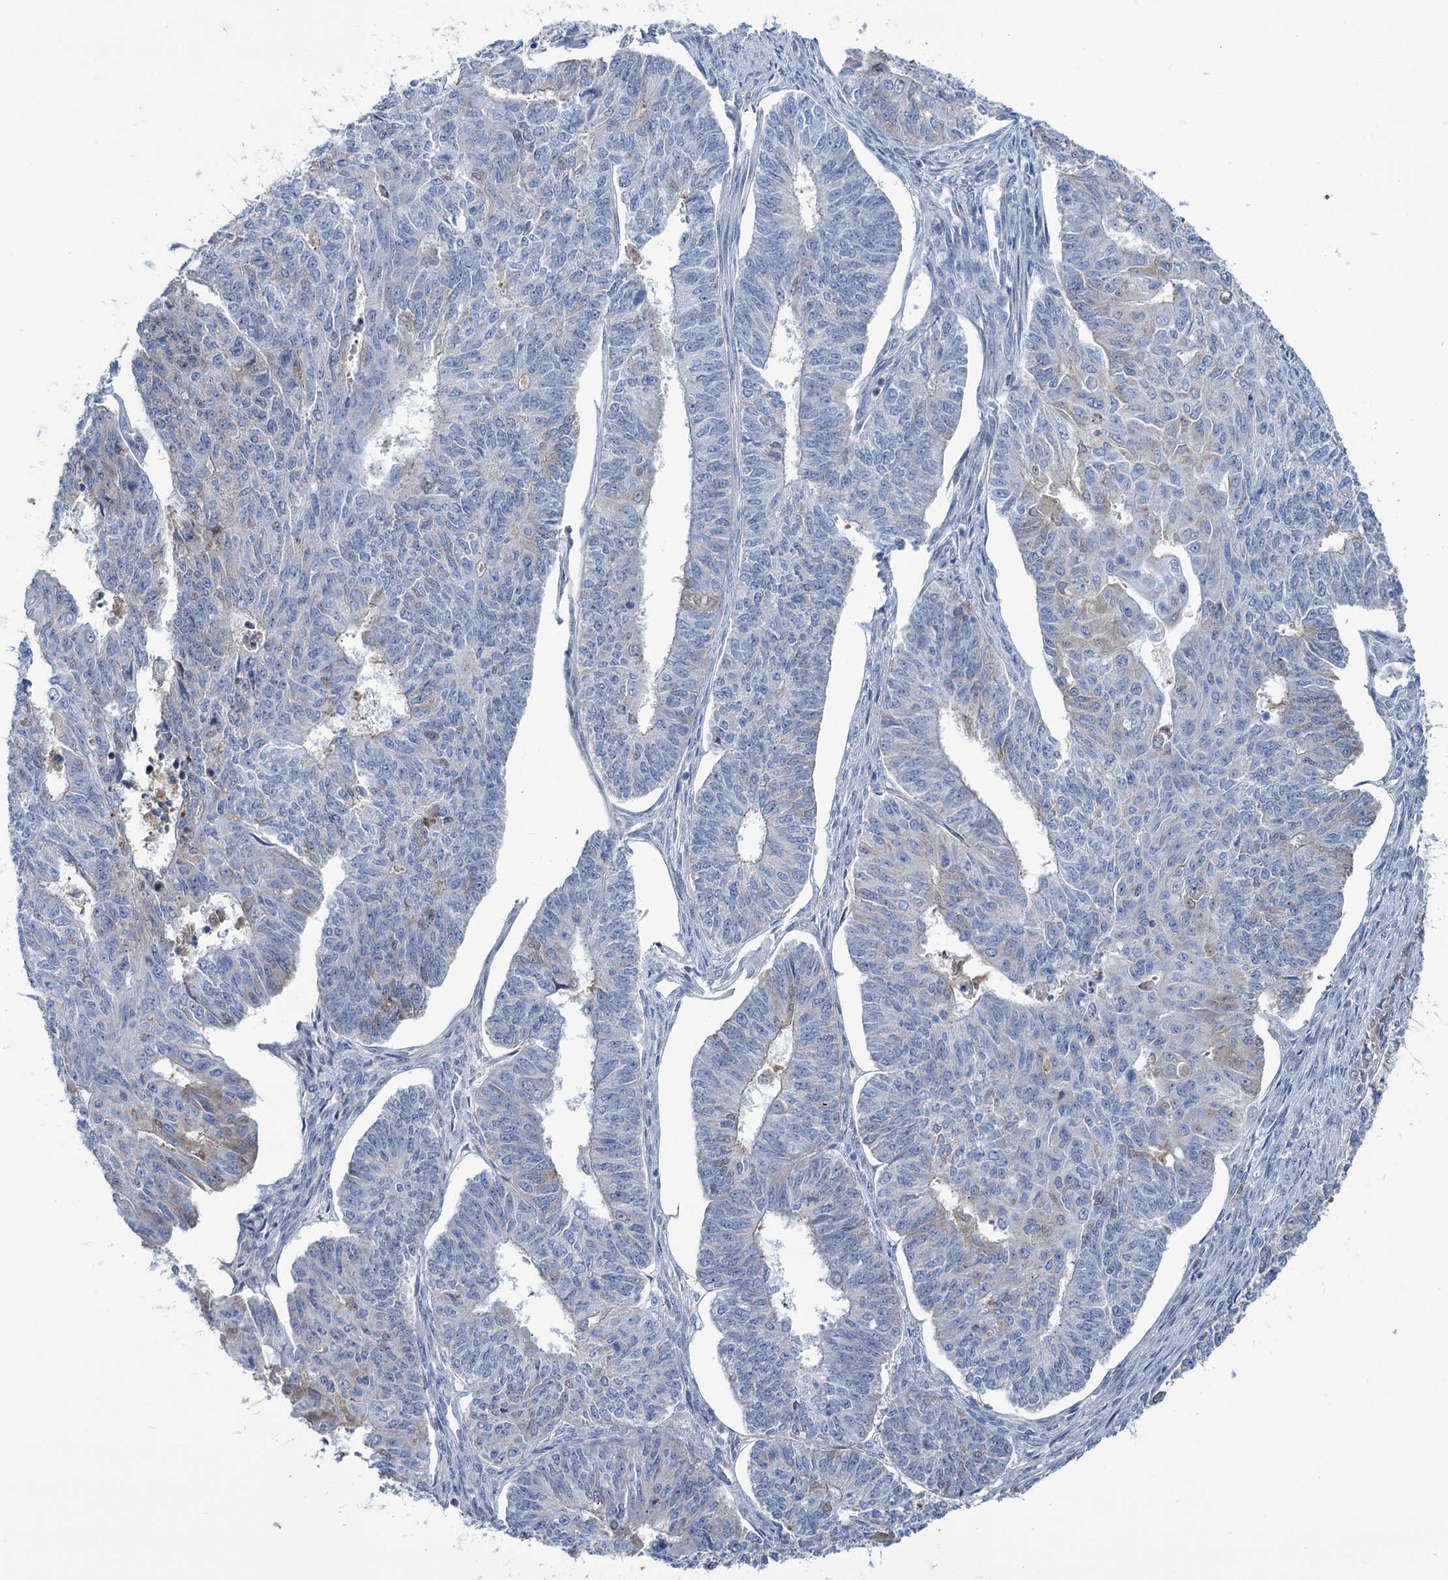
{"staining": {"intensity": "weak", "quantity": "<25%", "location": "cytoplasmic/membranous"}, "tissue": "endometrial cancer", "cell_type": "Tumor cells", "image_type": "cancer", "snomed": [{"axis": "morphology", "description": "Adenocarcinoma, NOS"}, {"axis": "topography", "description": "Endometrium"}], "caption": "The immunohistochemistry (IHC) photomicrograph has no significant staining in tumor cells of endometrial cancer (adenocarcinoma) tissue.", "gene": "LPIN1", "patient": {"sex": "female", "age": 32}}